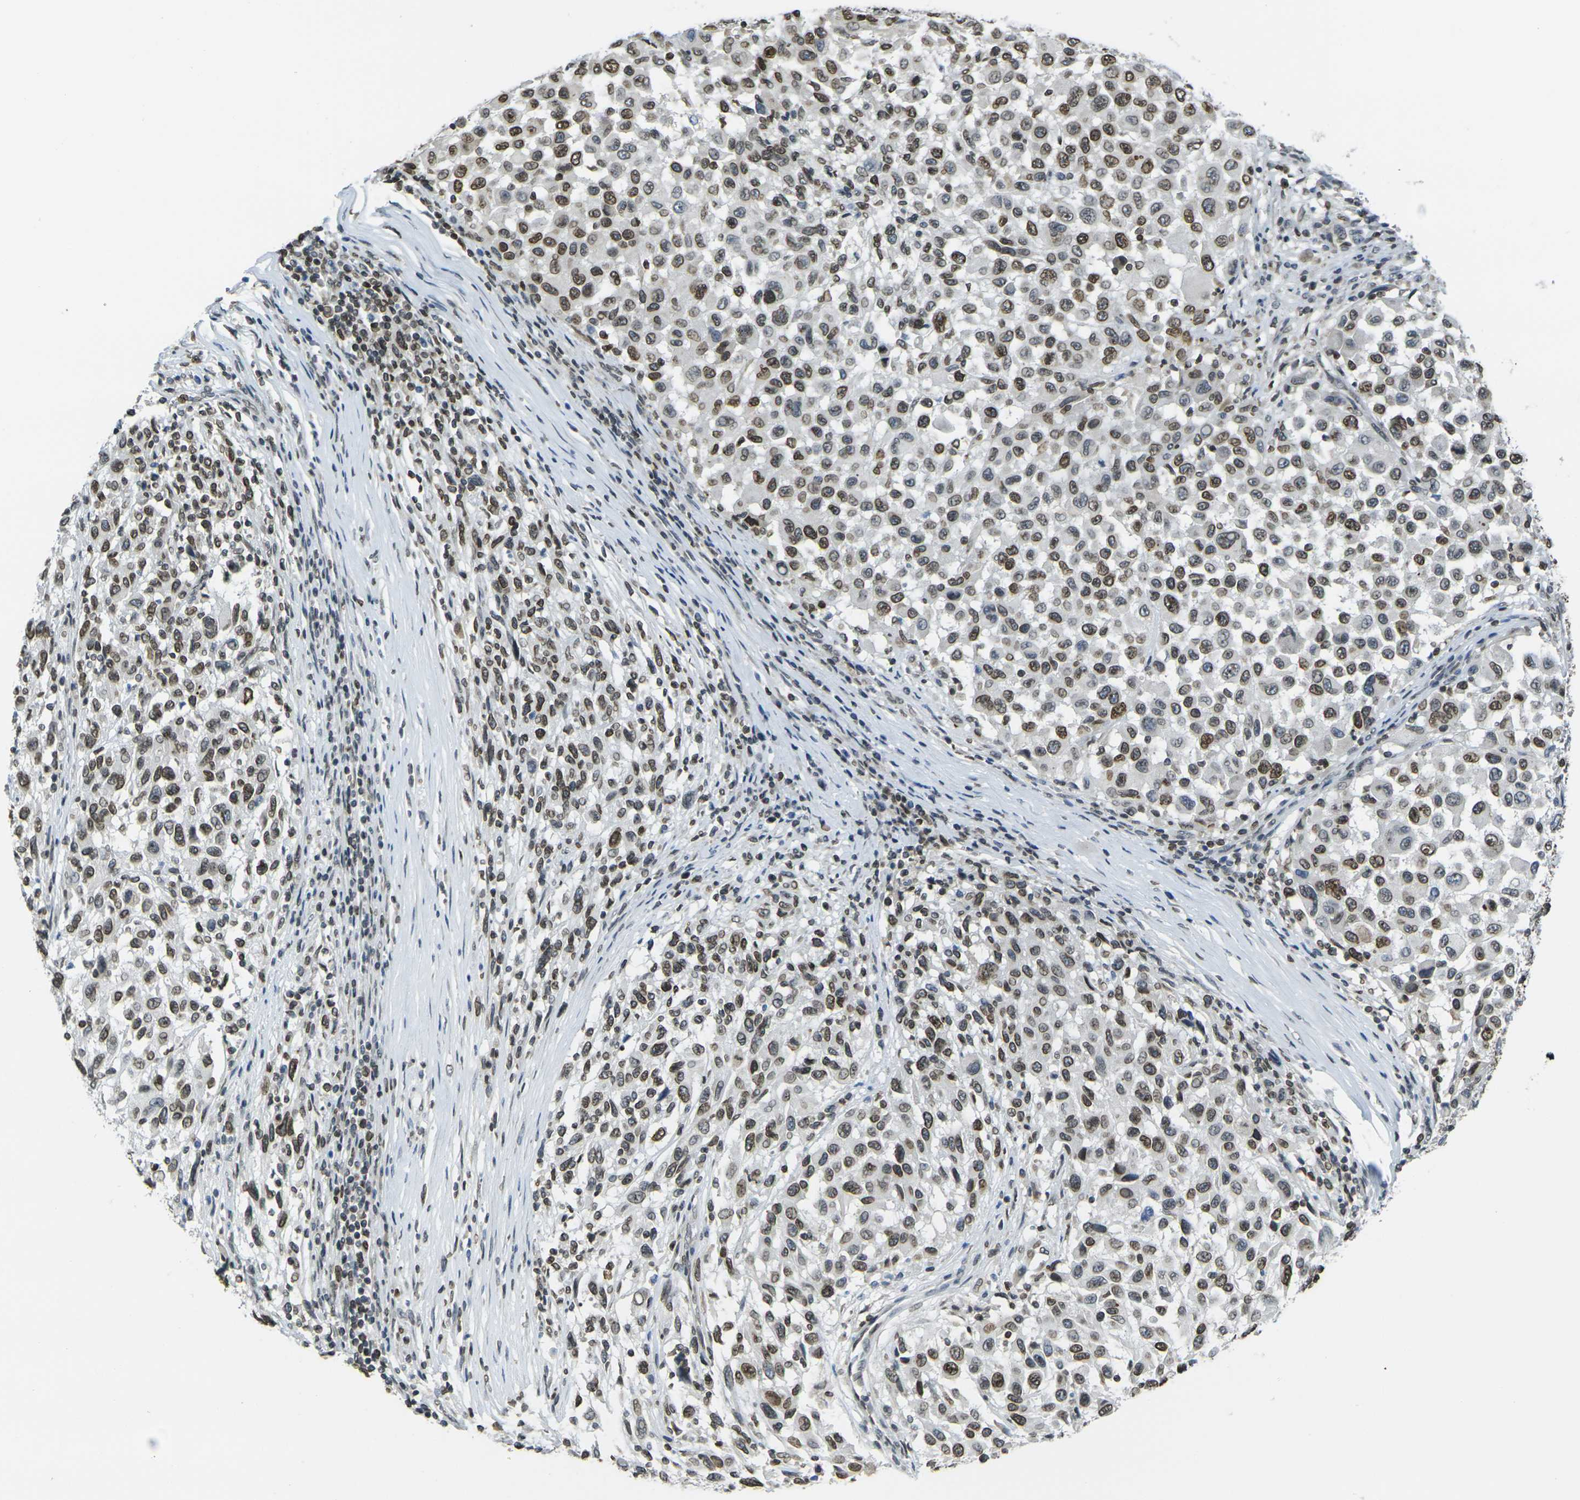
{"staining": {"intensity": "moderate", "quantity": ">75%", "location": "cytoplasmic/membranous,nuclear"}, "tissue": "melanoma", "cell_type": "Tumor cells", "image_type": "cancer", "snomed": [{"axis": "morphology", "description": "Malignant melanoma, Metastatic site"}, {"axis": "topography", "description": "Lymph node"}], "caption": "This histopathology image displays immunohistochemistry (IHC) staining of melanoma, with medium moderate cytoplasmic/membranous and nuclear expression in about >75% of tumor cells.", "gene": "BRDT", "patient": {"sex": "male", "age": 61}}